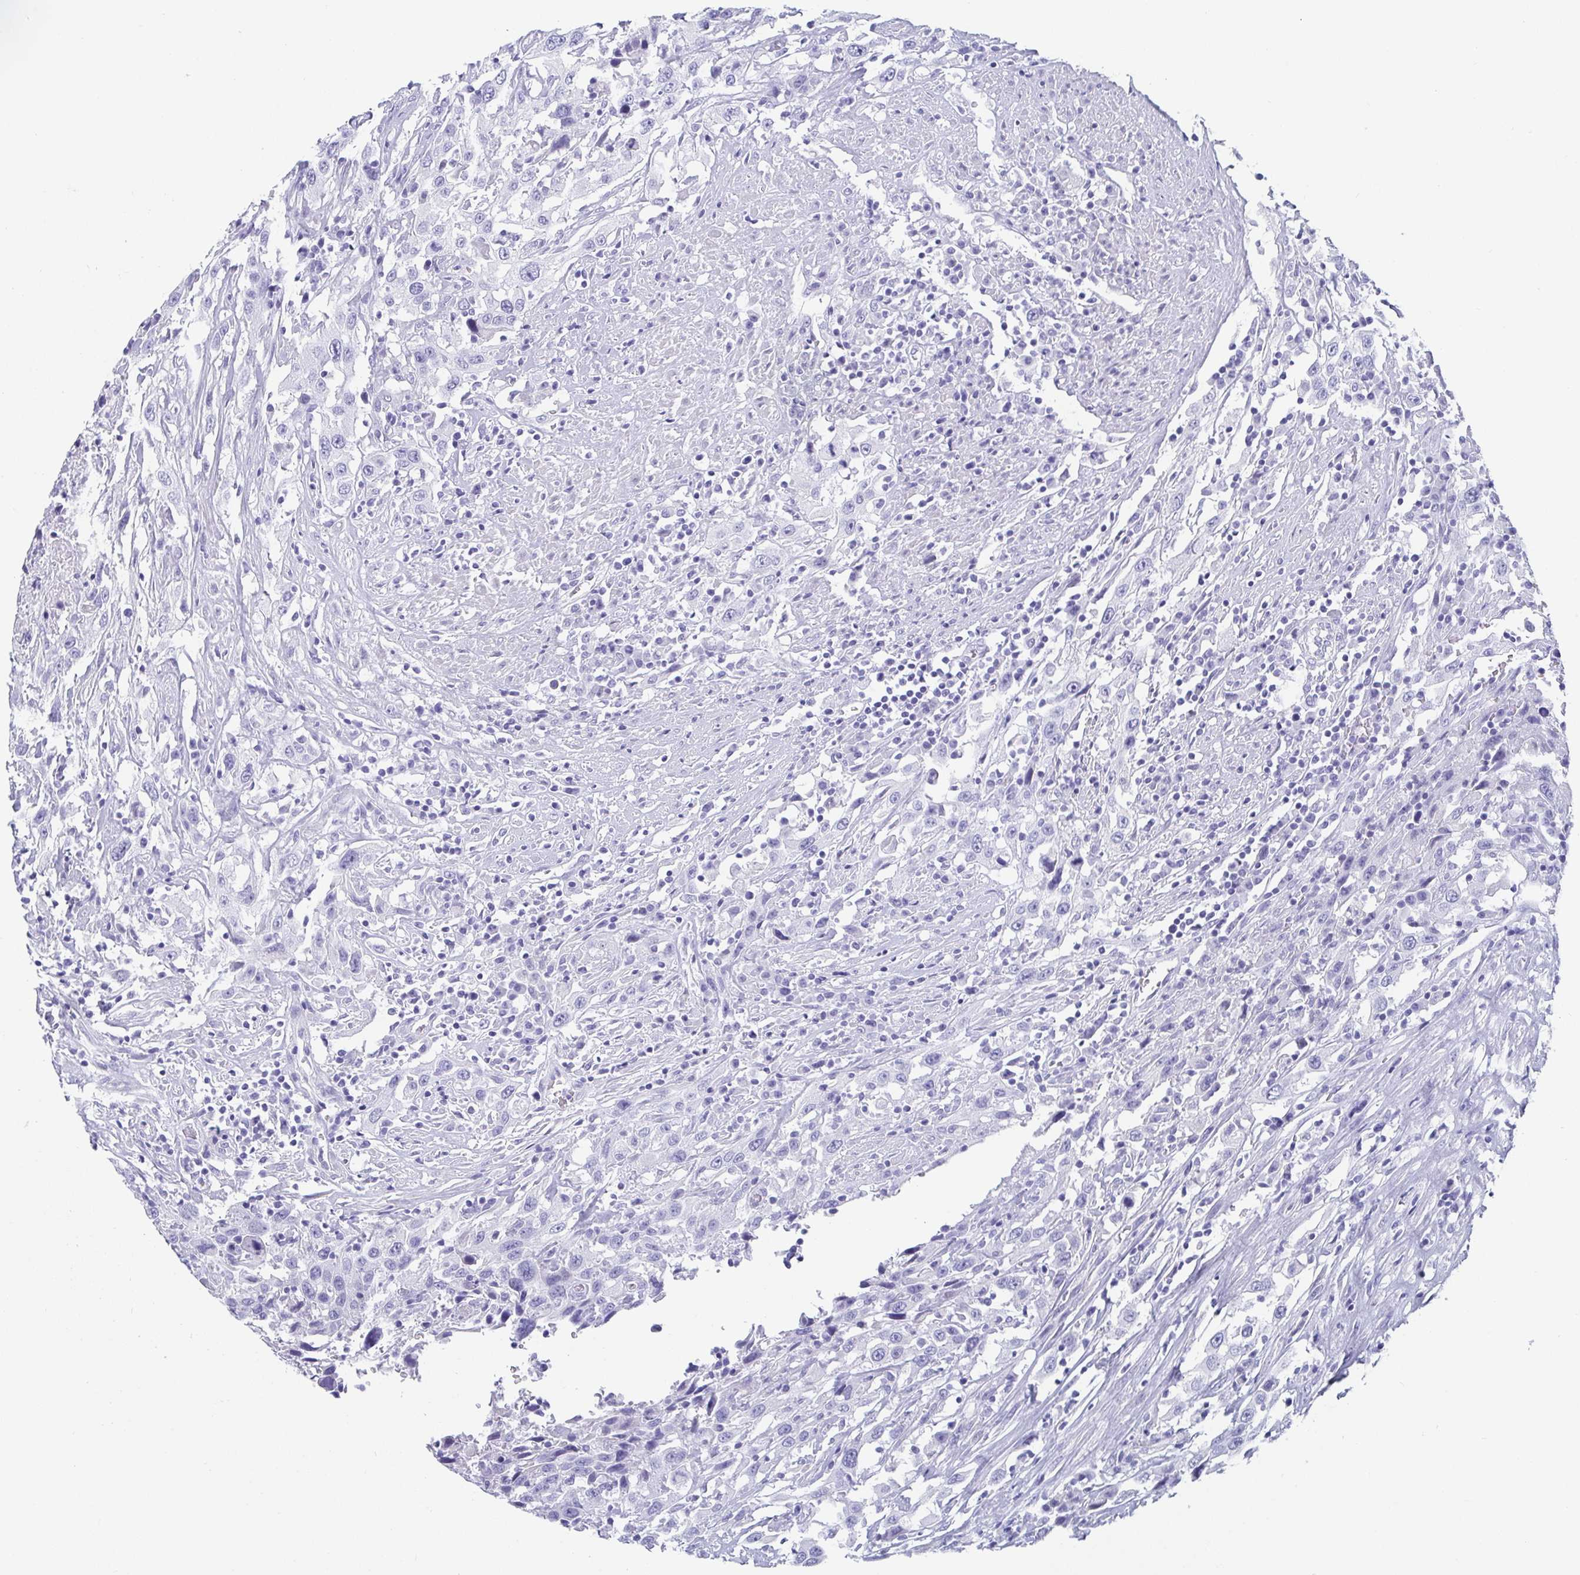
{"staining": {"intensity": "negative", "quantity": "none", "location": "none"}, "tissue": "urothelial cancer", "cell_type": "Tumor cells", "image_type": "cancer", "snomed": [{"axis": "morphology", "description": "Urothelial carcinoma, High grade"}, {"axis": "topography", "description": "Urinary bladder"}], "caption": "Image shows no protein expression in tumor cells of urothelial carcinoma (high-grade) tissue. (DAB immunohistochemistry (IHC) visualized using brightfield microscopy, high magnification).", "gene": "SCGN", "patient": {"sex": "male", "age": 61}}